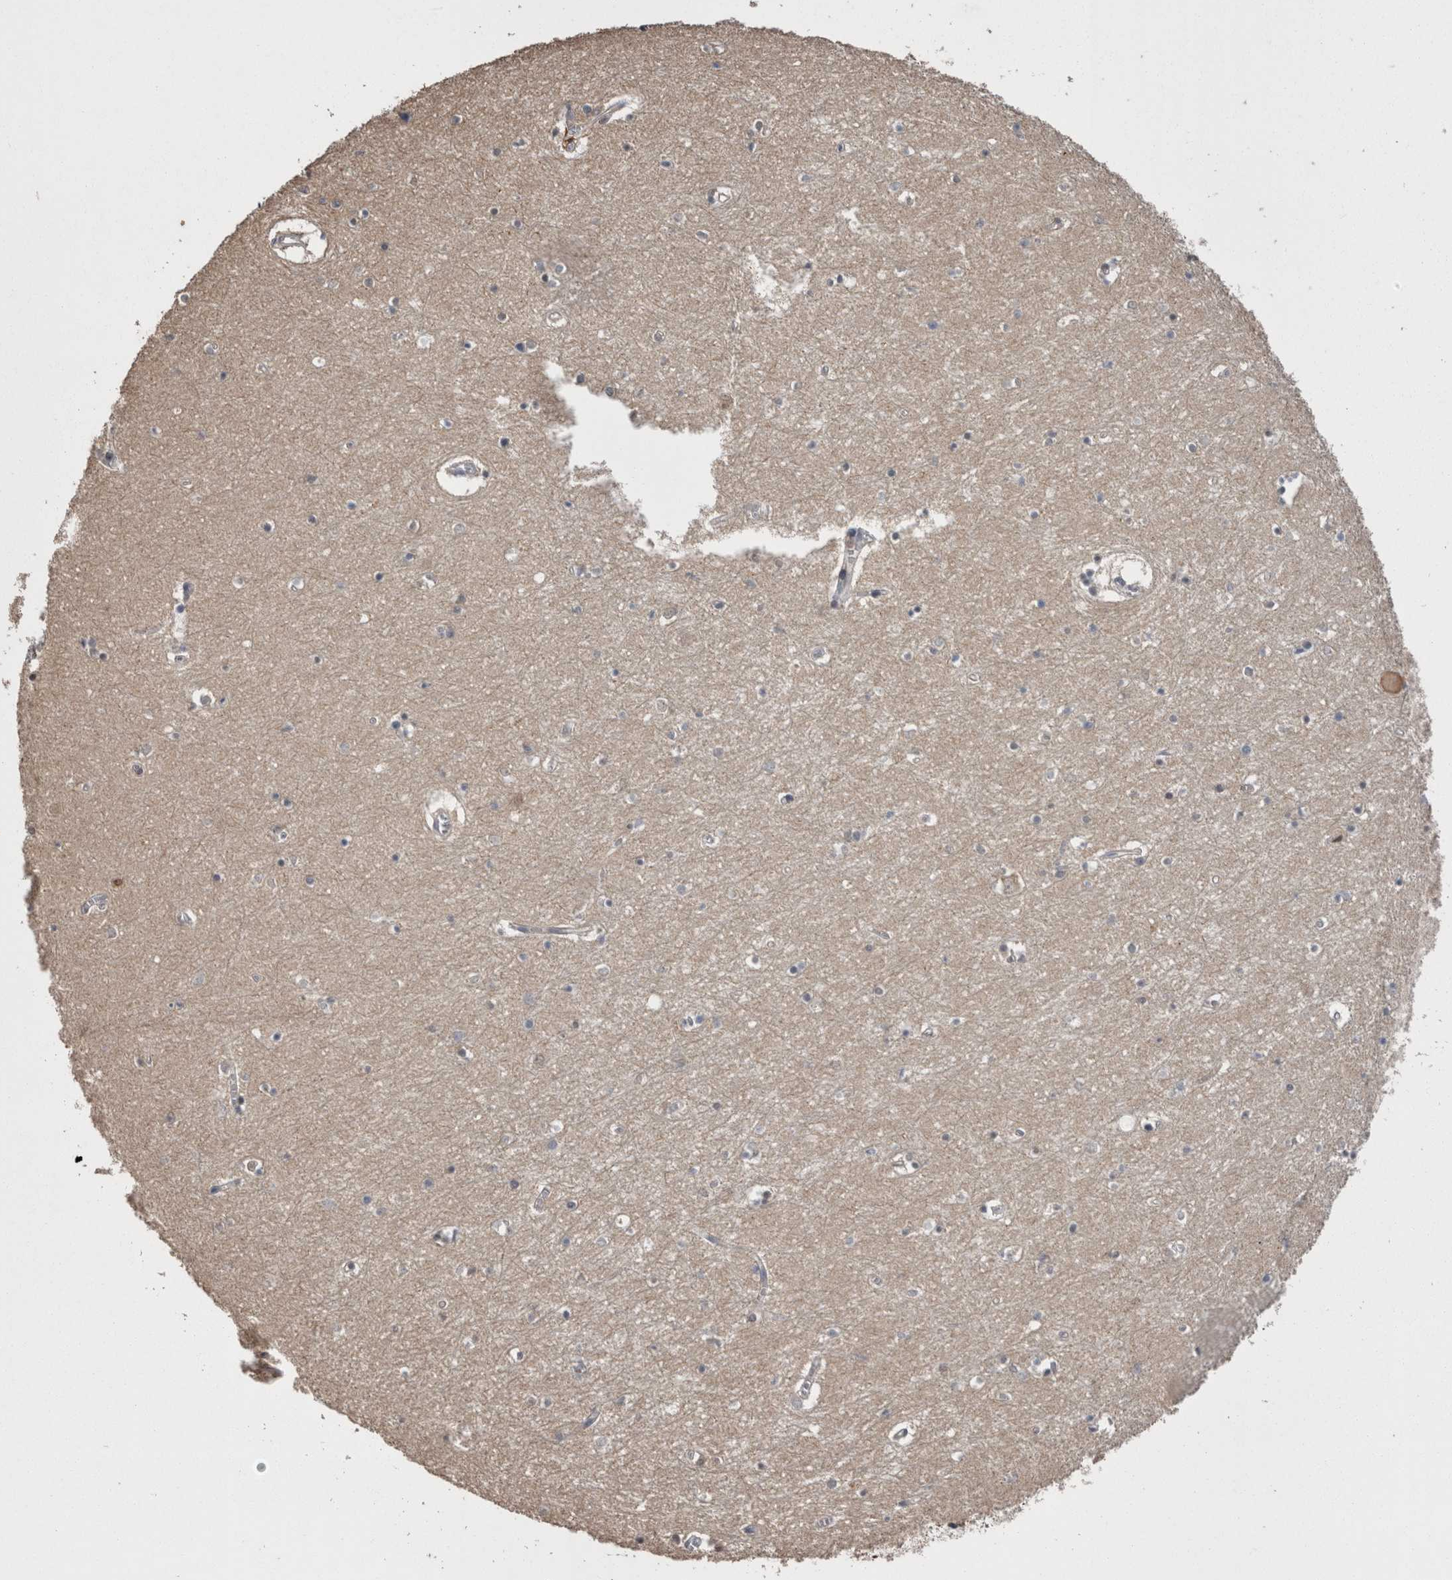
{"staining": {"intensity": "negative", "quantity": "none", "location": "none"}, "tissue": "hippocampus", "cell_type": "Glial cells", "image_type": "normal", "snomed": [{"axis": "morphology", "description": "Normal tissue, NOS"}, {"axis": "topography", "description": "Hippocampus"}], "caption": "Human hippocampus stained for a protein using IHC exhibits no staining in glial cells.", "gene": "DDX6", "patient": {"sex": "male", "age": 70}}